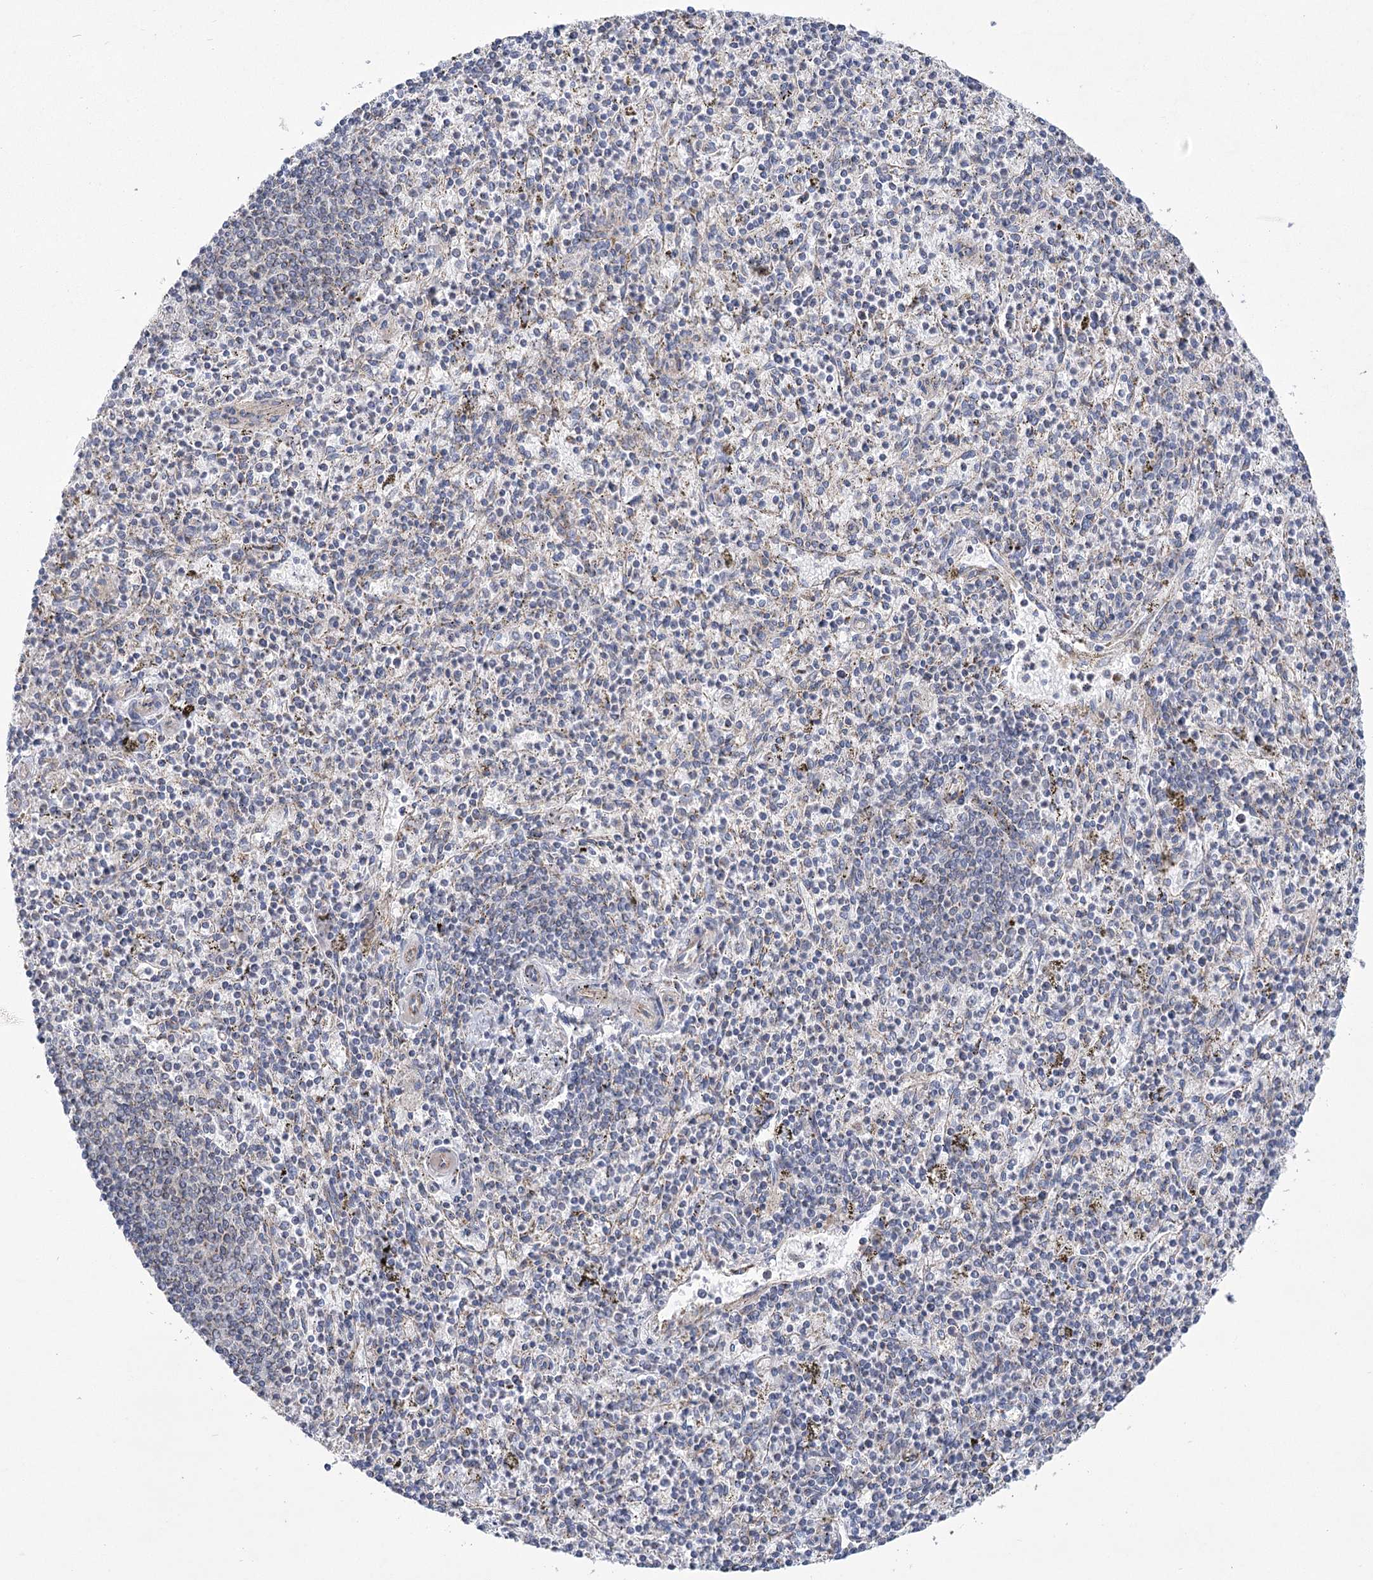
{"staining": {"intensity": "weak", "quantity": "<25%", "location": "cytoplasmic/membranous"}, "tissue": "spleen", "cell_type": "Cells in red pulp", "image_type": "normal", "snomed": [{"axis": "morphology", "description": "Normal tissue, NOS"}, {"axis": "topography", "description": "Spleen"}], "caption": "Immunohistochemistry (IHC) of normal human spleen displays no staining in cells in red pulp. The staining is performed using DAB (3,3'-diaminobenzidine) brown chromogen with nuclei counter-stained in using hematoxylin.", "gene": "SNX7", "patient": {"sex": "male", "age": 72}}